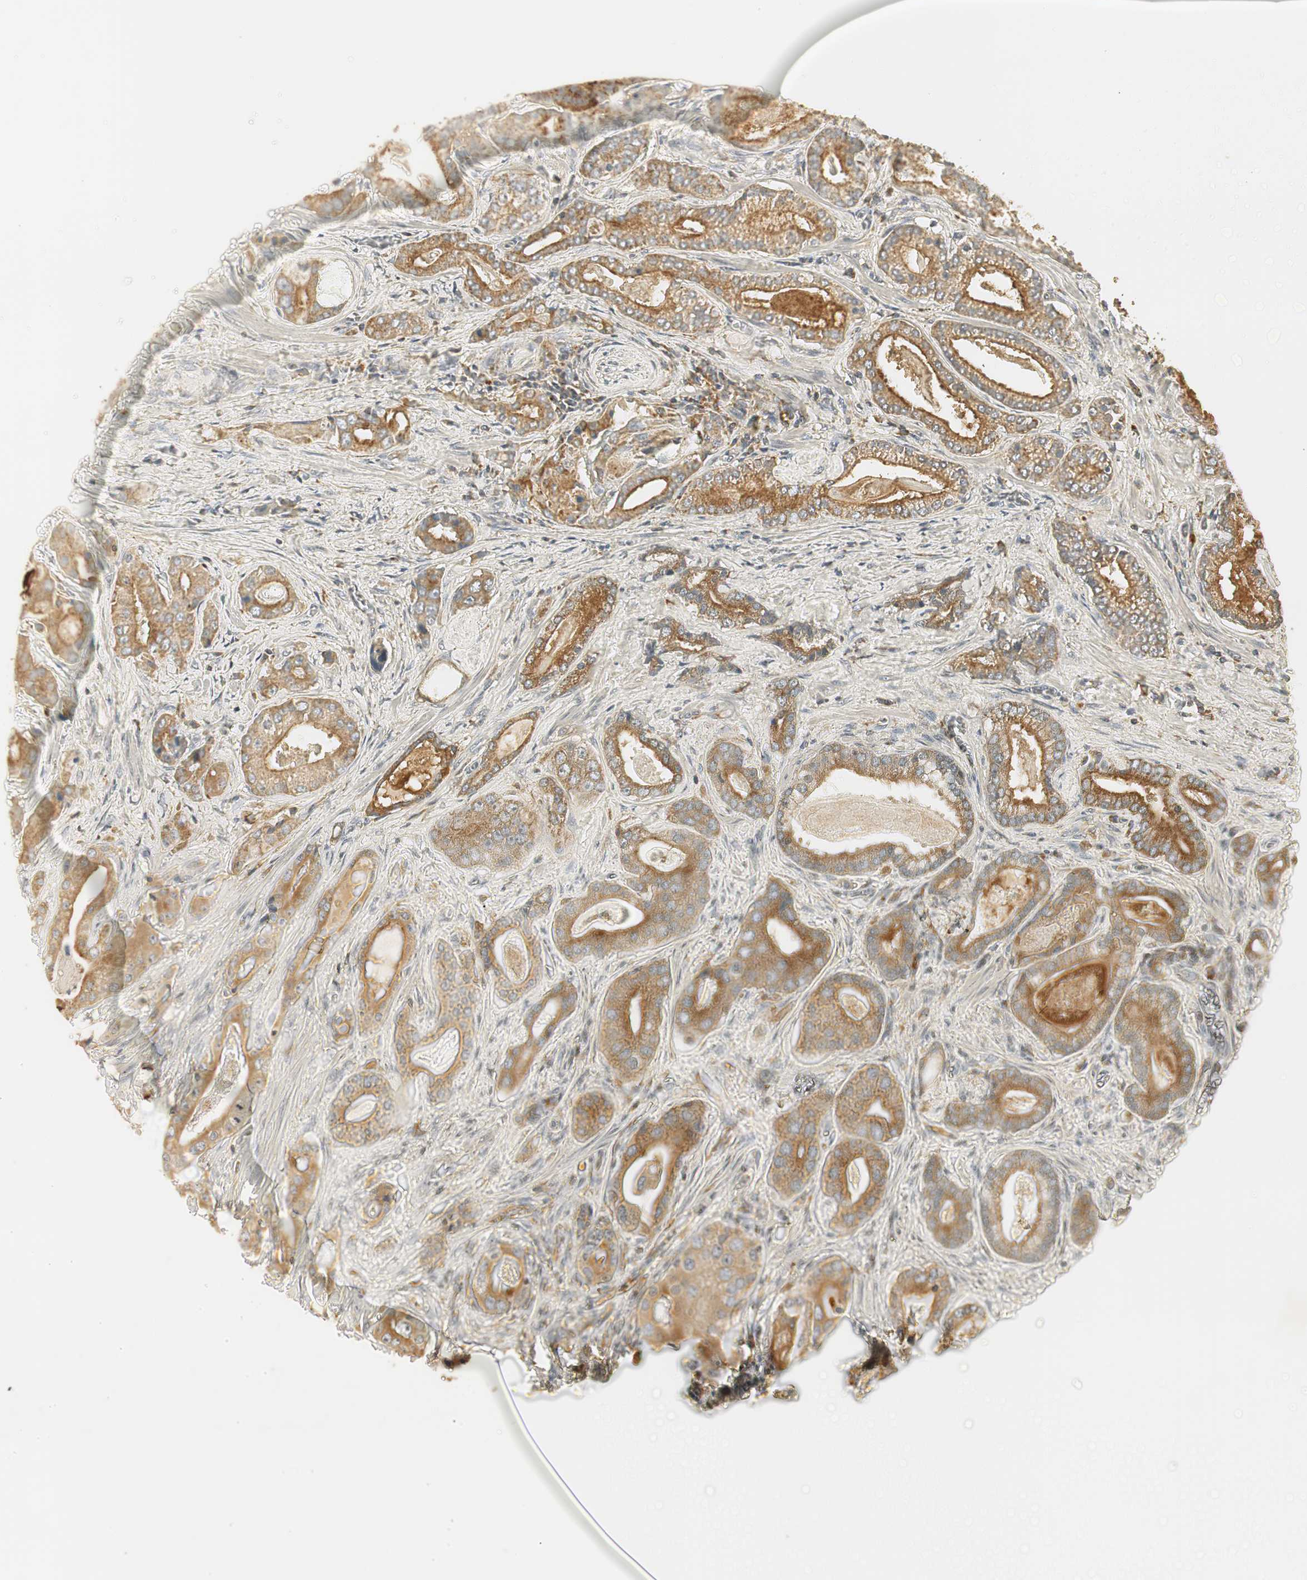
{"staining": {"intensity": "strong", "quantity": ">75%", "location": "cytoplasmic/membranous"}, "tissue": "prostate cancer", "cell_type": "Tumor cells", "image_type": "cancer", "snomed": [{"axis": "morphology", "description": "Adenocarcinoma, Low grade"}, {"axis": "topography", "description": "Prostate"}], "caption": "Prostate low-grade adenocarcinoma stained with IHC shows strong cytoplasmic/membranous positivity in approximately >75% of tumor cells.", "gene": "VAMP8", "patient": {"sex": "male", "age": 59}}